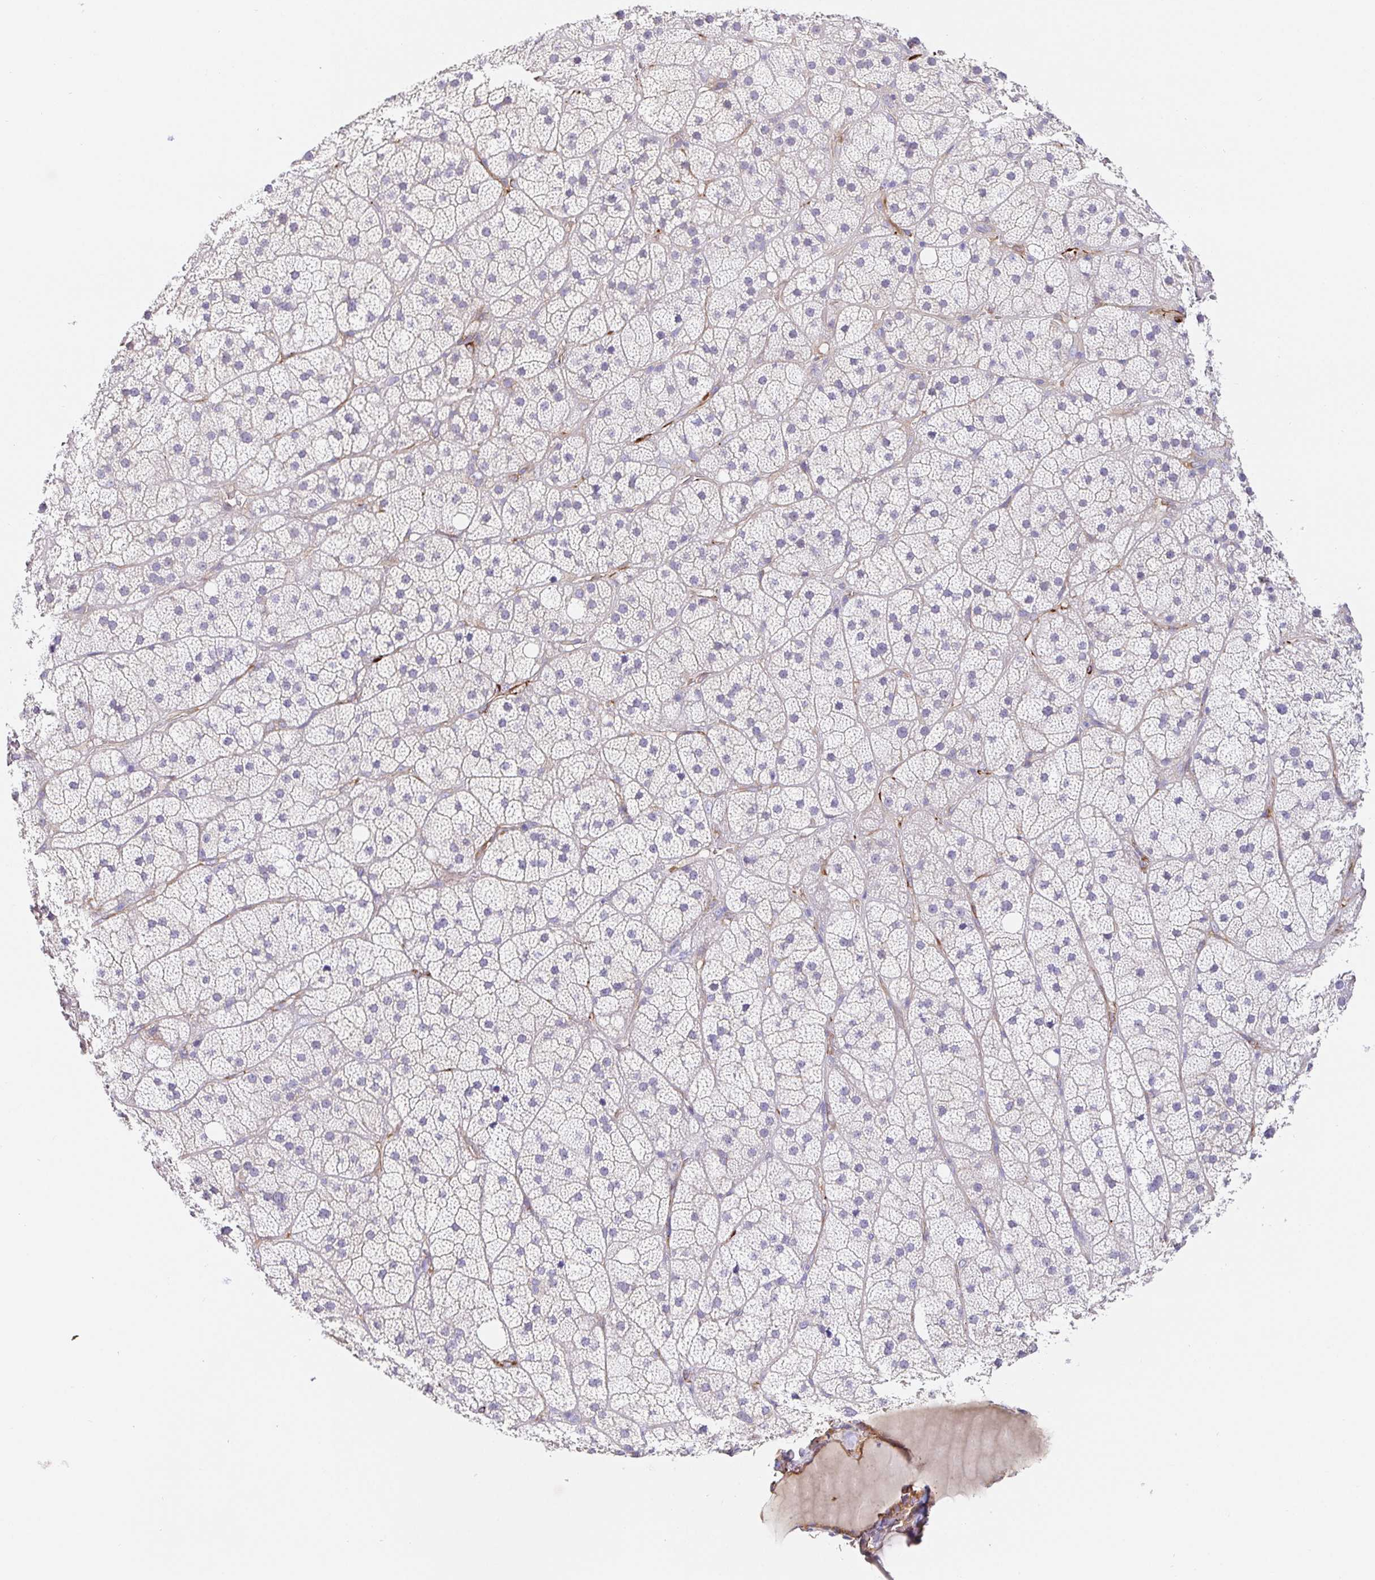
{"staining": {"intensity": "negative", "quantity": "none", "location": "none"}, "tissue": "adrenal gland", "cell_type": "Glandular cells", "image_type": "normal", "snomed": [{"axis": "morphology", "description": "Normal tissue, NOS"}, {"axis": "topography", "description": "Adrenal gland"}], "caption": "Human adrenal gland stained for a protein using immunohistochemistry (IHC) demonstrates no staining in glandular cells.", "gene": "DOCK1", "patient": {"sex": "male", "age": 57}}